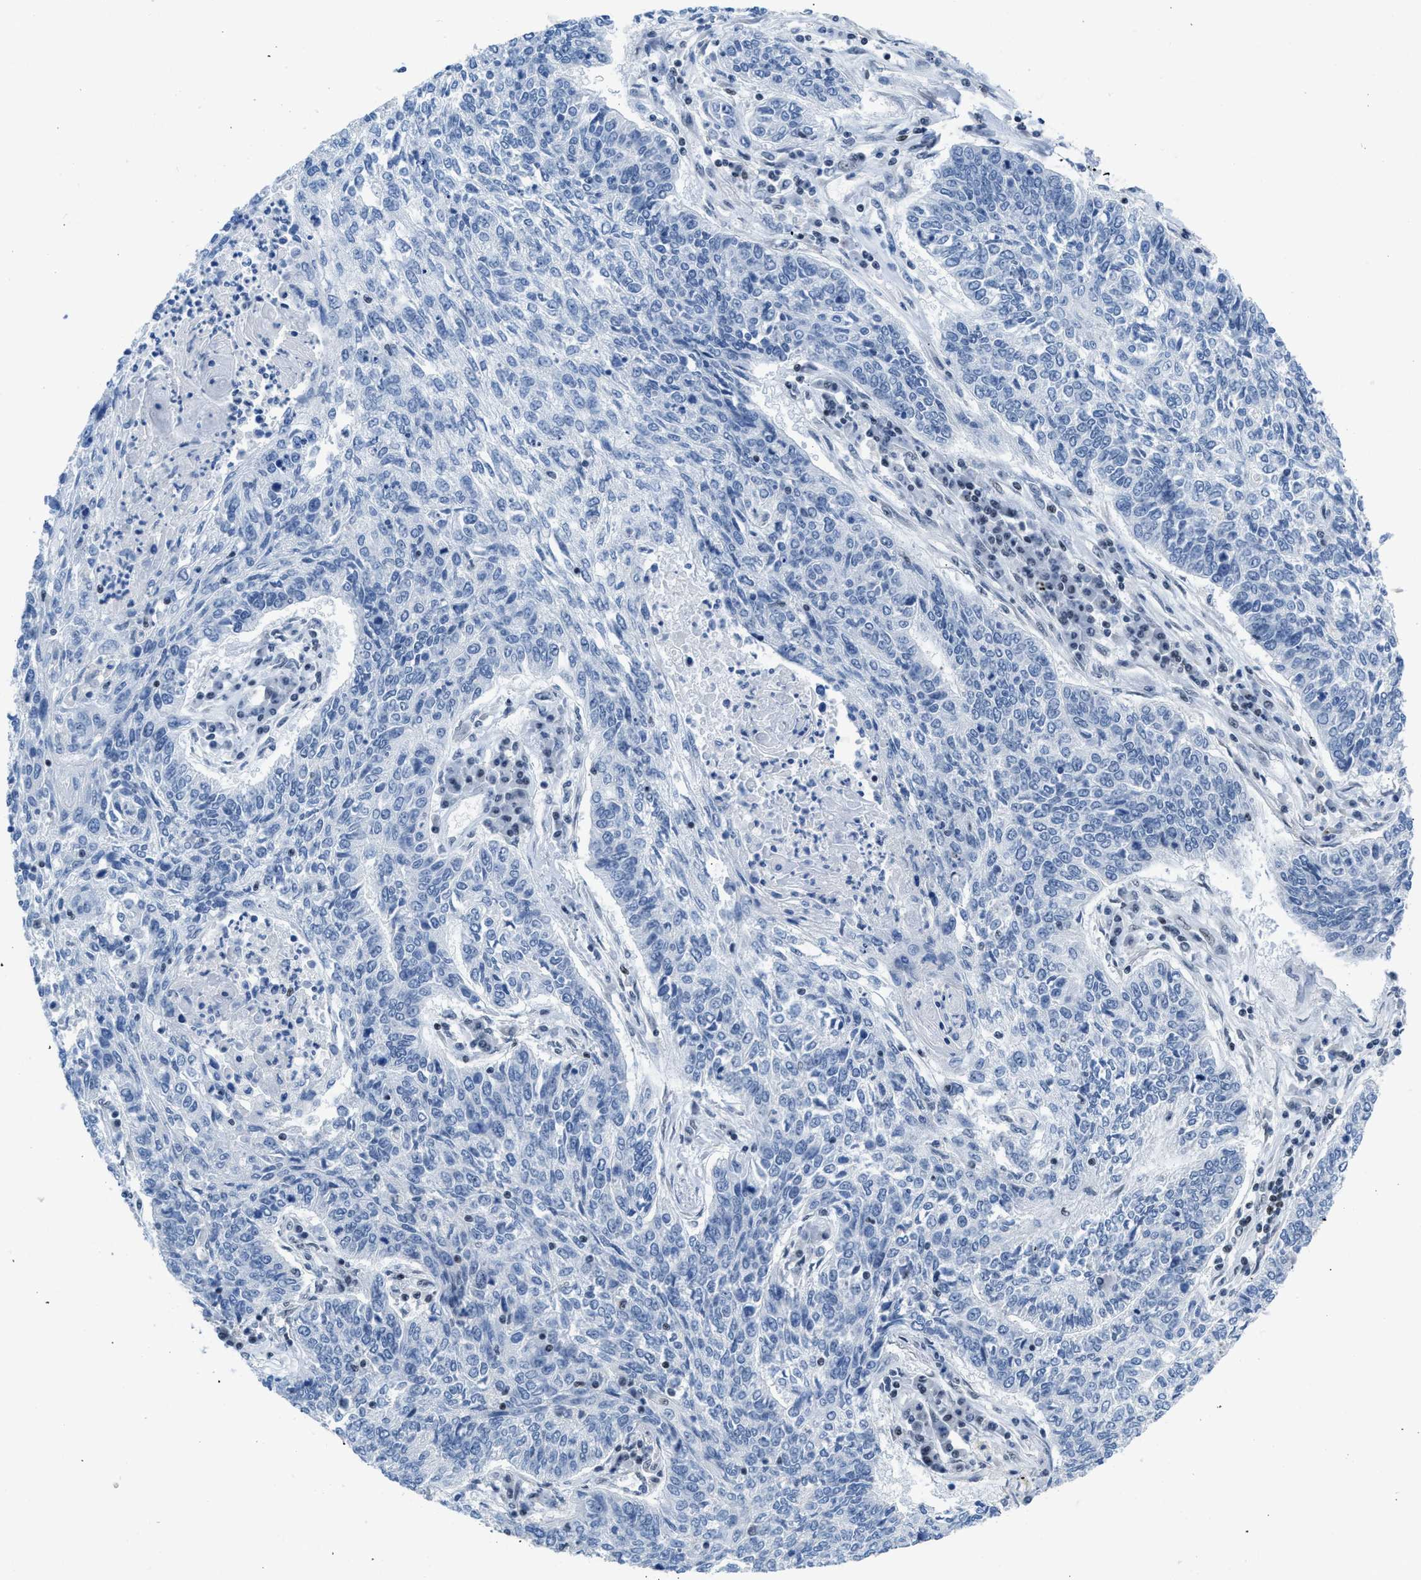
{"staining": {"intensity": "negative", "quantity": "none", "location": "none"}, "tissue": "lung cancer", "cell_type": "Tumor cells", "image_type": "cancer", "snomed": [{"axis": "morphology", "description": "Normal tissue, NOS"}, {"axis": "morphology", "description": "Squamous cell carcinoma, NOS"}, {"axis": "topography", "description": "Cartilage tissue"}, {"axis": "topography", "description": "Bronchus"}, {"axis": "topography", "description": "Lung"}], "caption": "The immunohistochemistry micrograph has no significant expression in tumor cells of squamous cell carcinoma (lung) tissue.", "gene": "TERF2IP", "patient": {"sex": "female", "age": 49}}